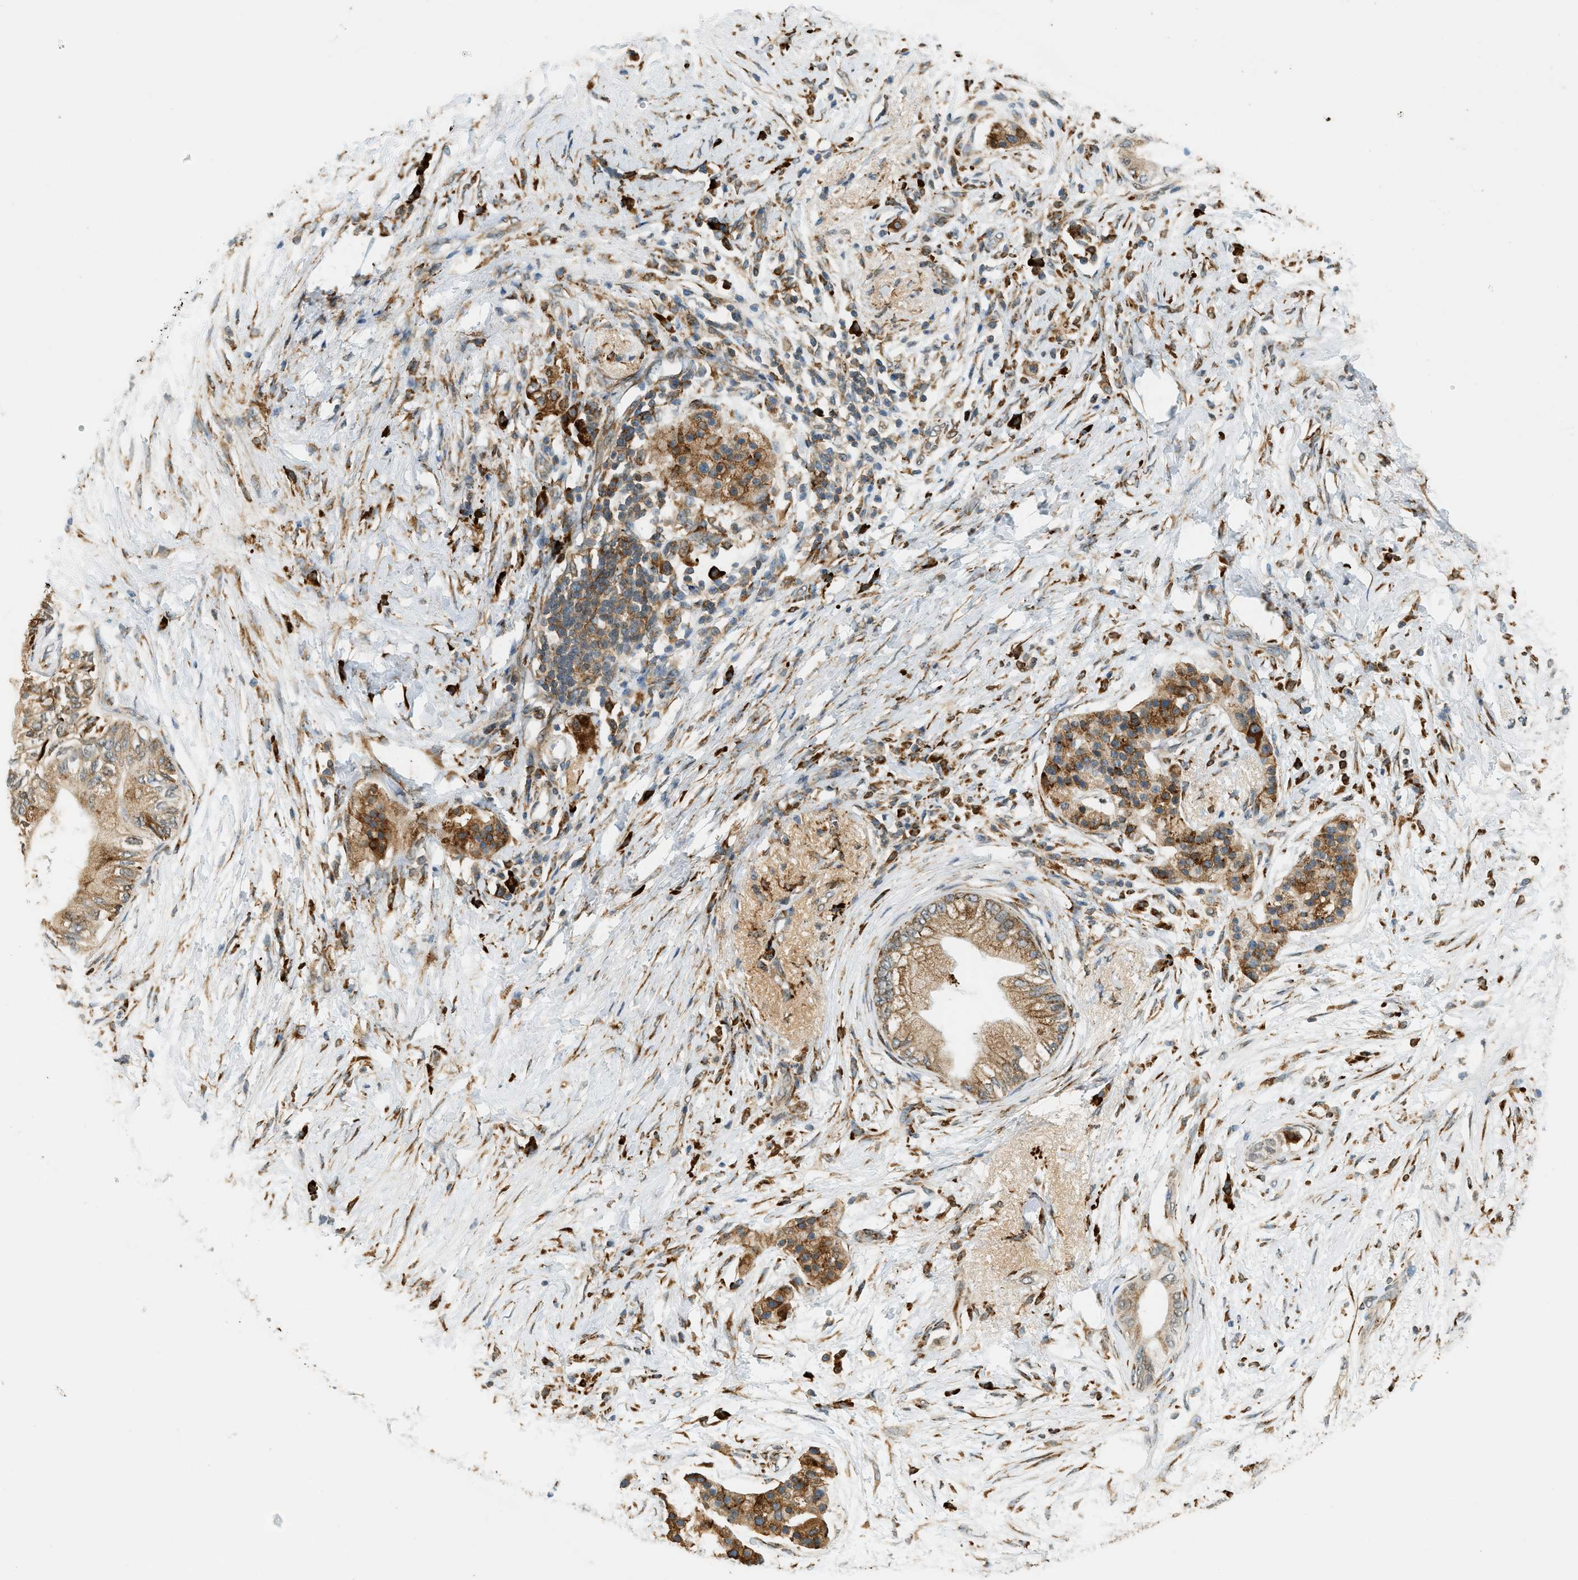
{"staining": {"intensity": "moderate", "quantity": ">75%", "location": "cytoplasmic/membranous,nuclear"}, "tissue": "pancreatic cancer", "cell_type": "Tumor cells", "image_type": "cancer", "snomed": [{"axis": "morphology", "description": "Normal tissue, NOS"}, {"axis": "morphology", "description": "Adenocarcinoma, NOS"}, {"axis": "topography", "description": "Pancreas"}, {"axis": "topography", "description": "Duodenum"}], "caption": "Human pancreatic adenocarcinoma stained for a protein (brown) exhibits moderate cytoplasmic/membranous and nuclear positive positivity in approximately >75% of tumor cells.", "gene": "SEMA4D", "patient": {"sex": "female", "age": 60}}